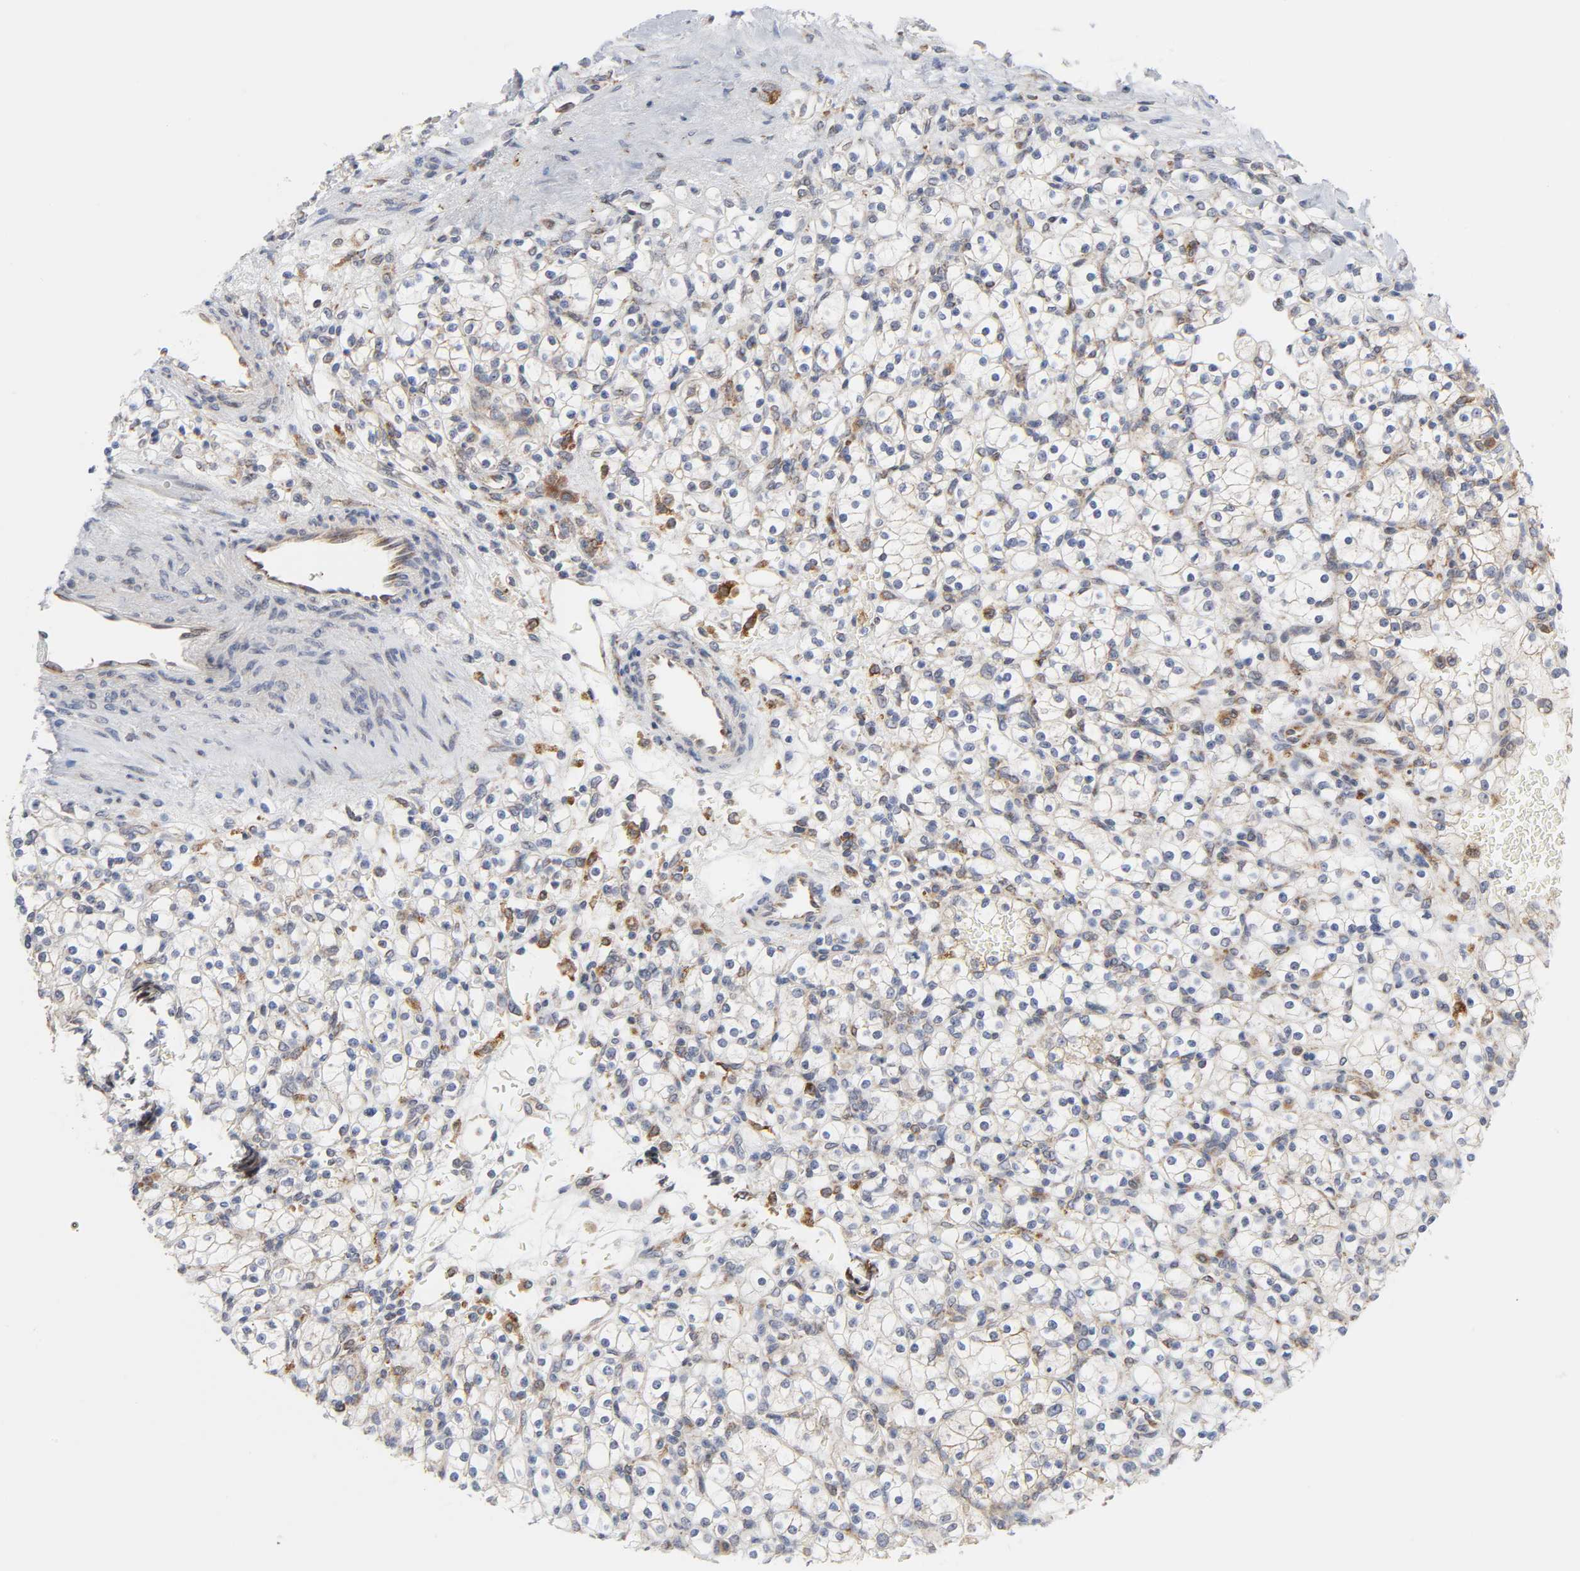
{"staining": {"intensity": "negative", "quantity": "none", "location": "none"}, "tissue": "renal cancer", "cell_type": "Tumor cells", "image_type": "cancer", "snomed": [{"axis": "morphology", "description": "Normal tissue, NOS"}, {"axis": "morphology", "description": "Adenocarcinoma, NOS"}, {"axis": "topography", "description": "Kidney"}], "caption": "This is a image of immunohistochemistry staining of renal cancer (adenocarcinoma), which shows no positivity in tumor cells.", "gene": "BAX", "patient": {"sex": "female", "age": 55}}